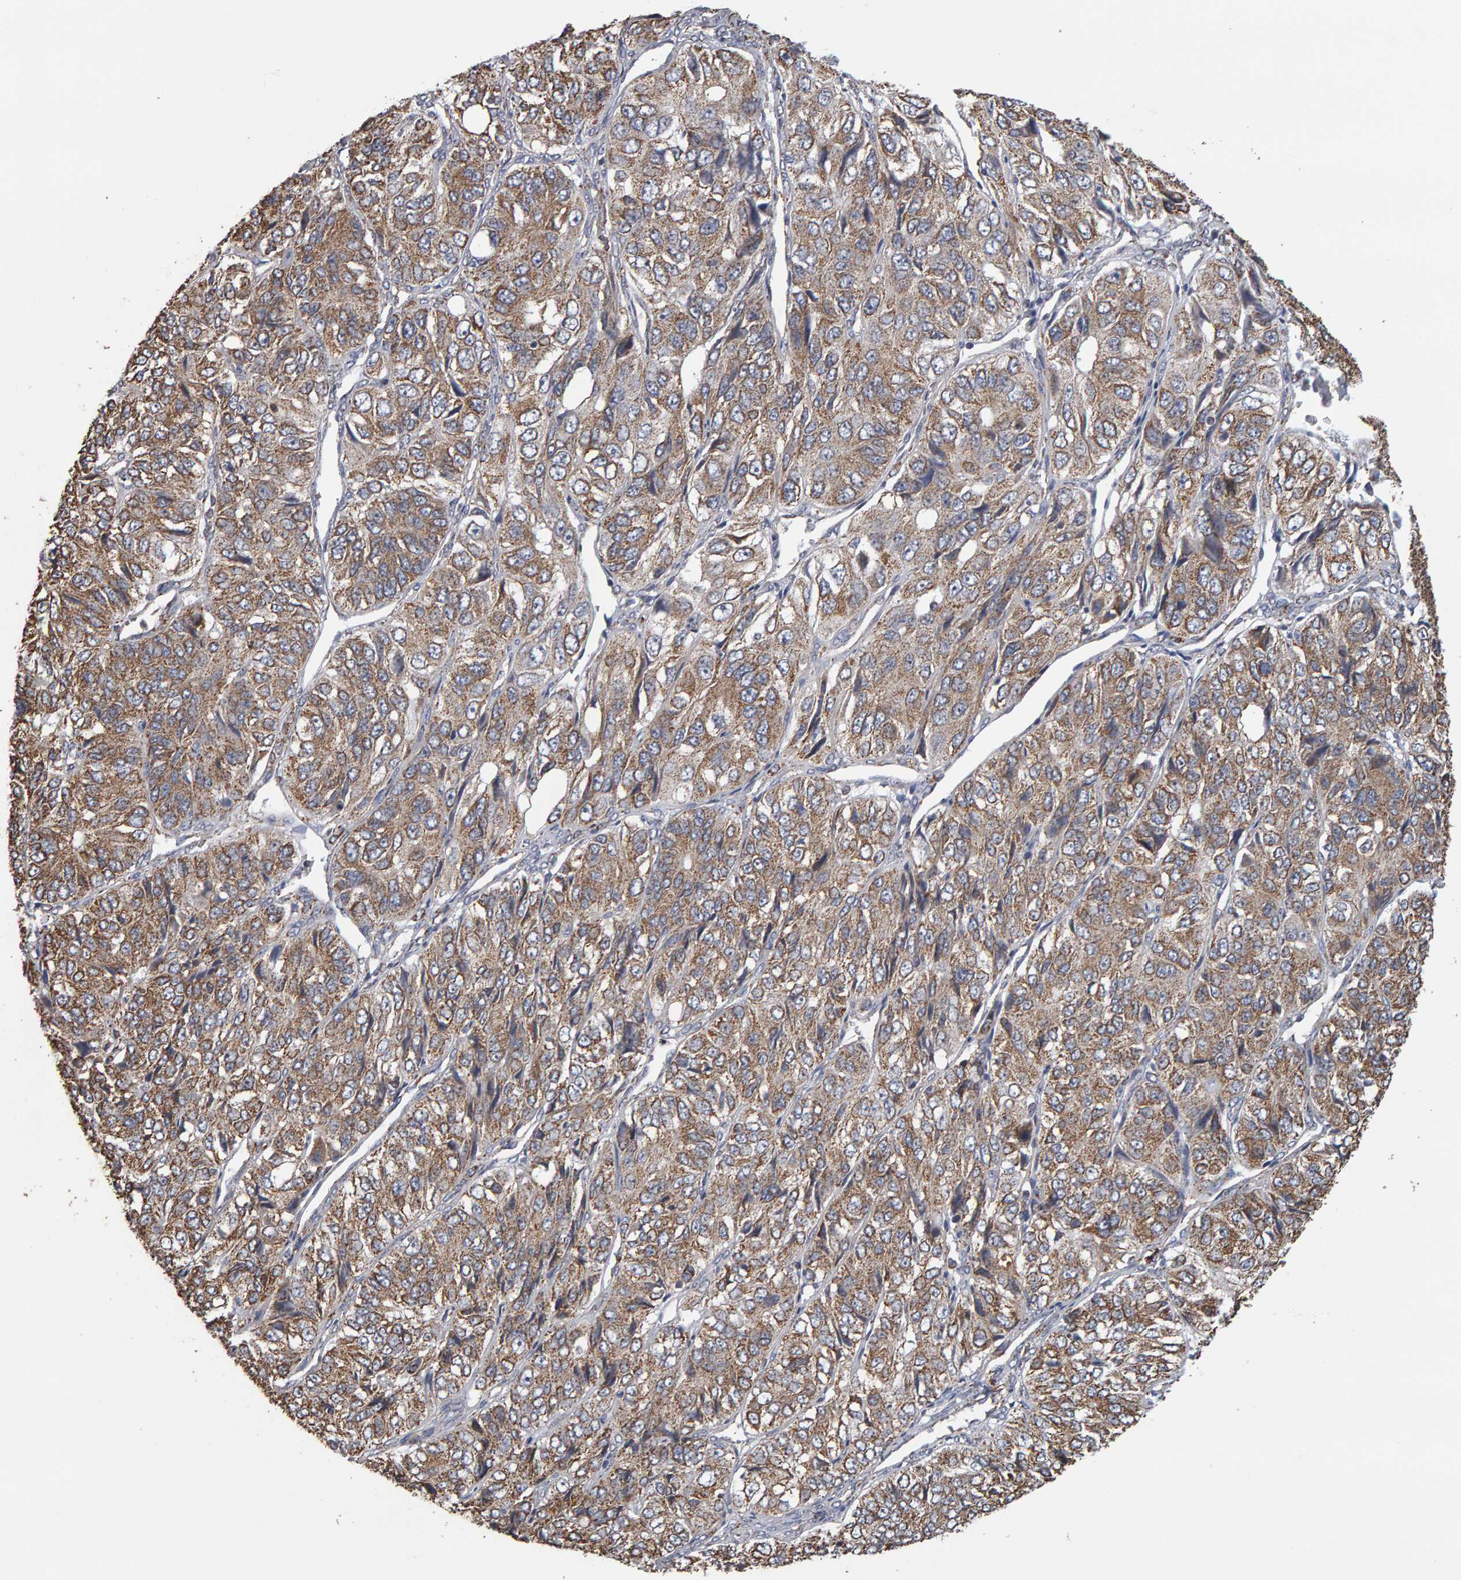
{"staining": {"intensity": "moderate", "quantity": ">75%", "location": "cytoplasmic/membranous"}, "tissue": "ovarian cancer", "cell_type": "Tumor cells", "image_type": "cancer", "snomed": [{"axis": "morphology", "description": "Carcinoma, endometroid"}, {"axis": "topography", "description": "Ovary"}], "caption": "Immunohistochemistry micrograph of neoplastic tissue: endometroid carcinoma (ovarian) stained using immunohistochemistry (IHC) displays medium levels of moderate protein expression localized specifically in the cytoplasmic/membranous of tumor cells, appearing as a cytoplasmic/membranous brown color.", "gene": "TOM1L1", "patient": {"sex": "female", "age": 51}}